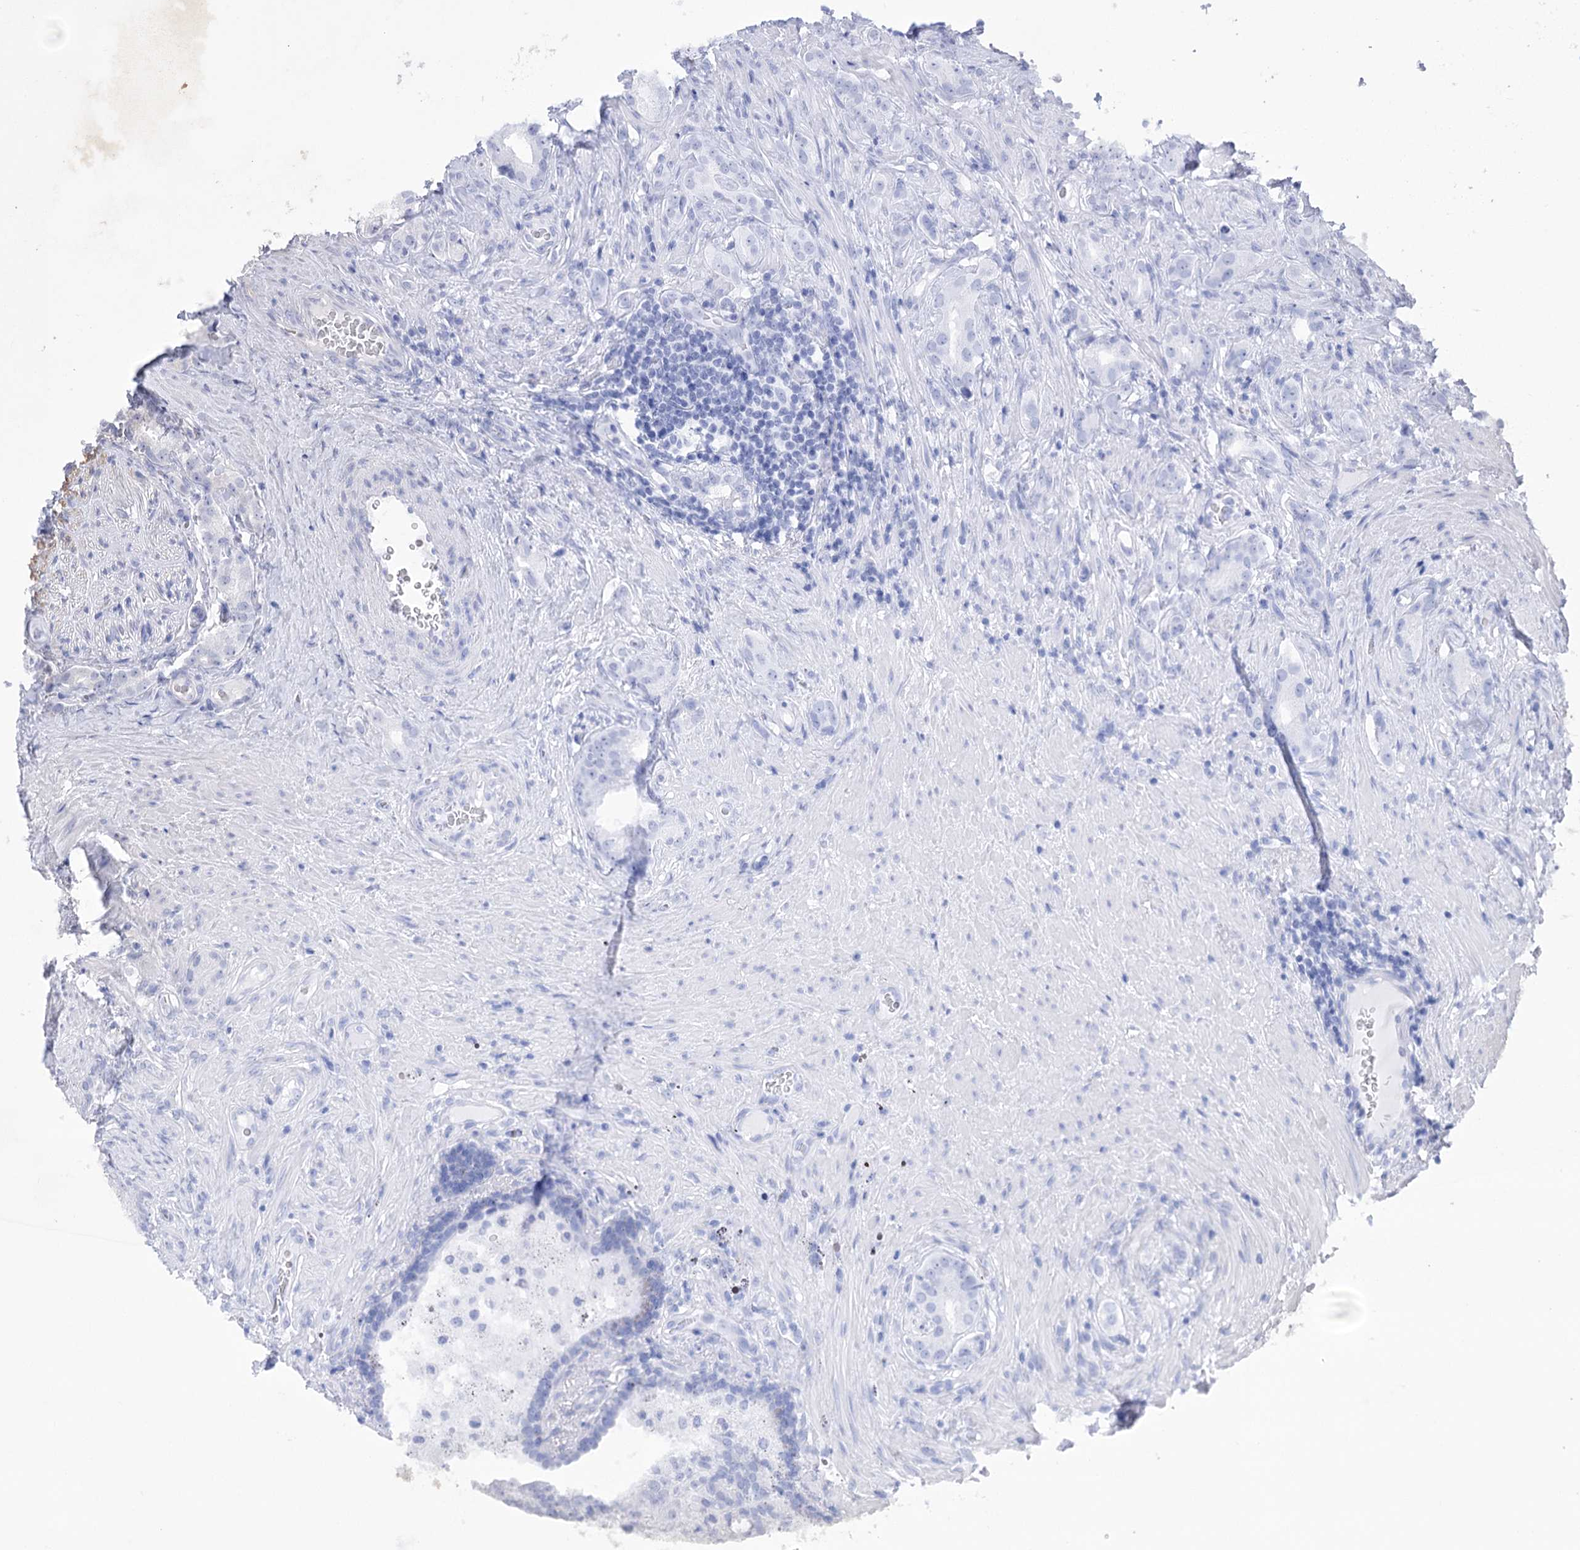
{"staining": {"intensity": "weak", "quantity": "<25%", "location": "cytoplasmic/membranous"}, "tissue": "prostate cancer", "cell_type": "Tumor cells", "image_type": "cancer", "snomed": [{"axis": "morphology", "description": "Adenocarcinoma, Low grade"}, {"axis": "topography", "description": "Prostate"}], "caption": "This photomicrograph is of low-grade adenocarcinoma (prostate) stained with immunohistochemistry (IHC) to label a protein in brown with the nuclei are counter-stained blue. There is no expression in tumor cells.", "gene": "LRRC34", "patient": {"sex": "male", "age": 71}}